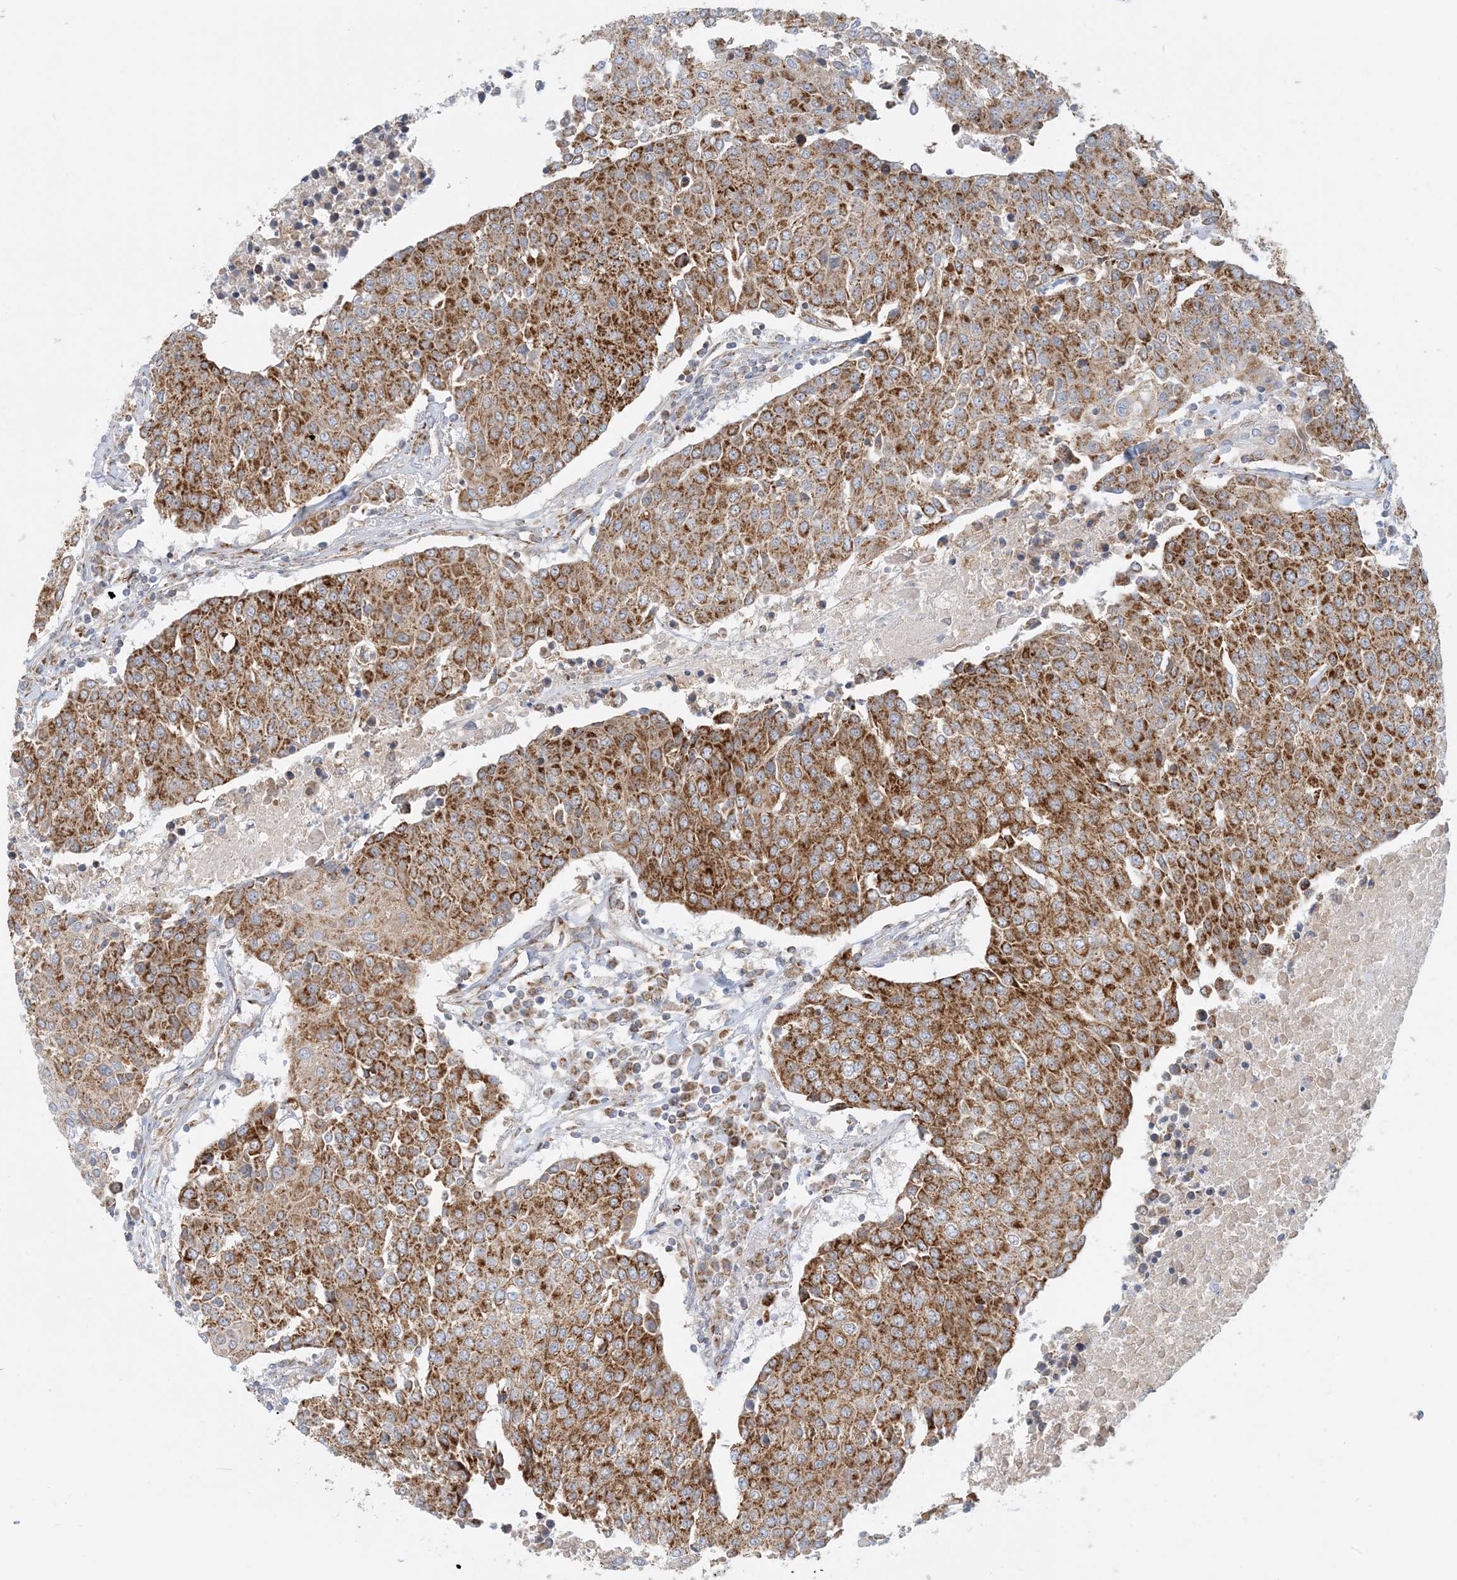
{"staining": {"intensity": "strong", "quantity": ">75%", "location": "cytoplasmic/membranous"}, "tissue": "urothelial cancer", "cell_type": "Tumor cells", "image_type": "cancer", "snomed": [{"axis": "morphology", "description": "Urothelial carcinoma, High grade"}, {"axis": "topography", "description": "Urinary bladder"}], "caption": "This photomicrograph shows immunohistochemistry staining of urothelial carcinoma (high-grade), with high strong cytoplasmic/membranous positivity in approximately >75% of tumor cells.", "gene": "COA3", "patient": {"sex": "female", "age": 85}}